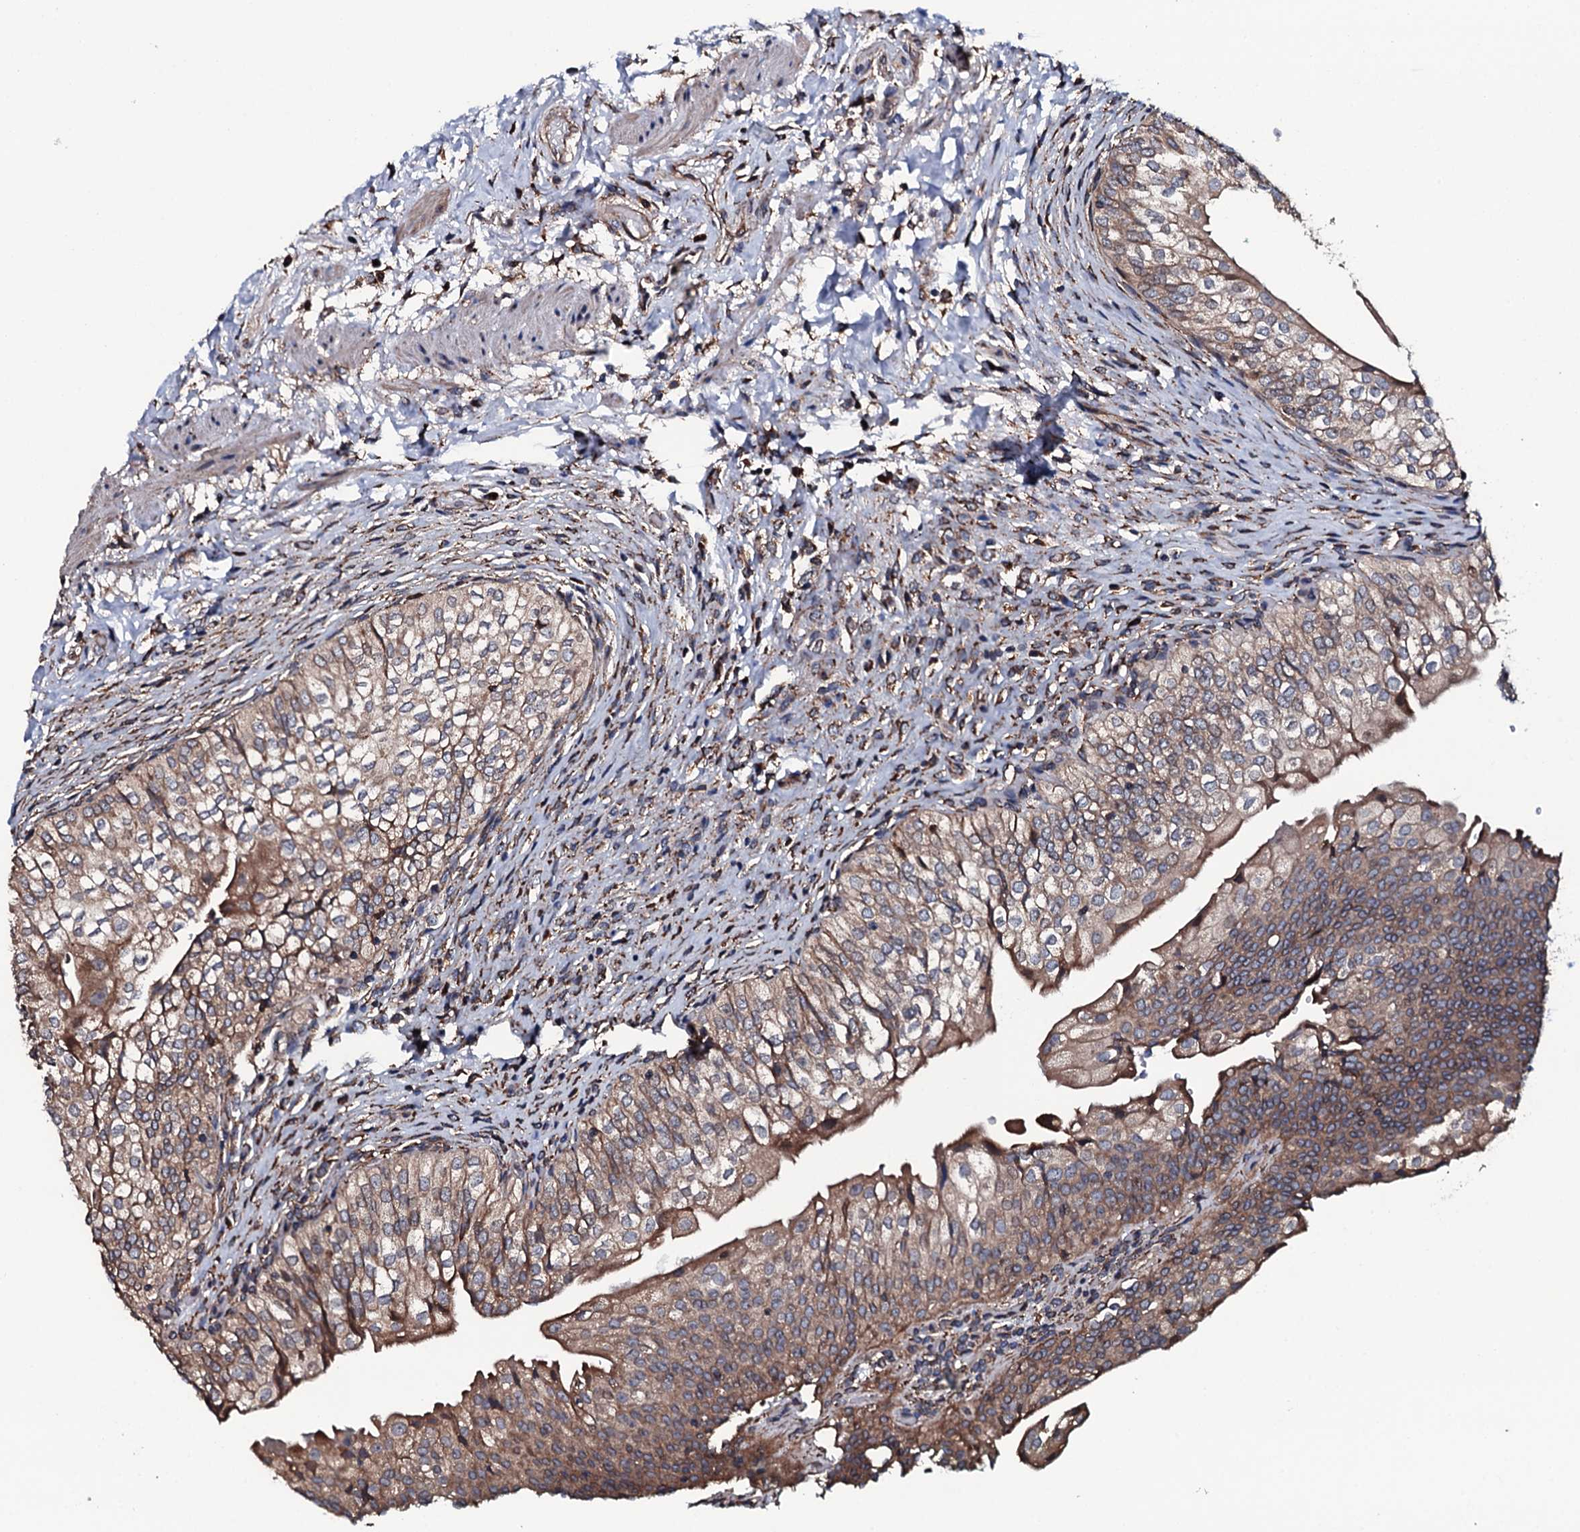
{"staining": {"intensity": "moderate", "quantity": ">75%", "location": "cytoplasmic/membranous"}, "tissue": "urinary bladder", "cell_type": "Urothelial cells", "image_type": "normal", "snomed": [{"axis": "morphology", "description": "Normal tissue, NOS"}, {"axis": "topography", "description": "Urinary bladder"}], "caption": "High-power microscopy captured an immunohistochemistry image of benign urinary bladder, revealing moderate cytoplasmic/membranous positivity in about >75% of urothelial cells.", "gene": "RAB12", "patient": {"sex": "male", "age": 55}}